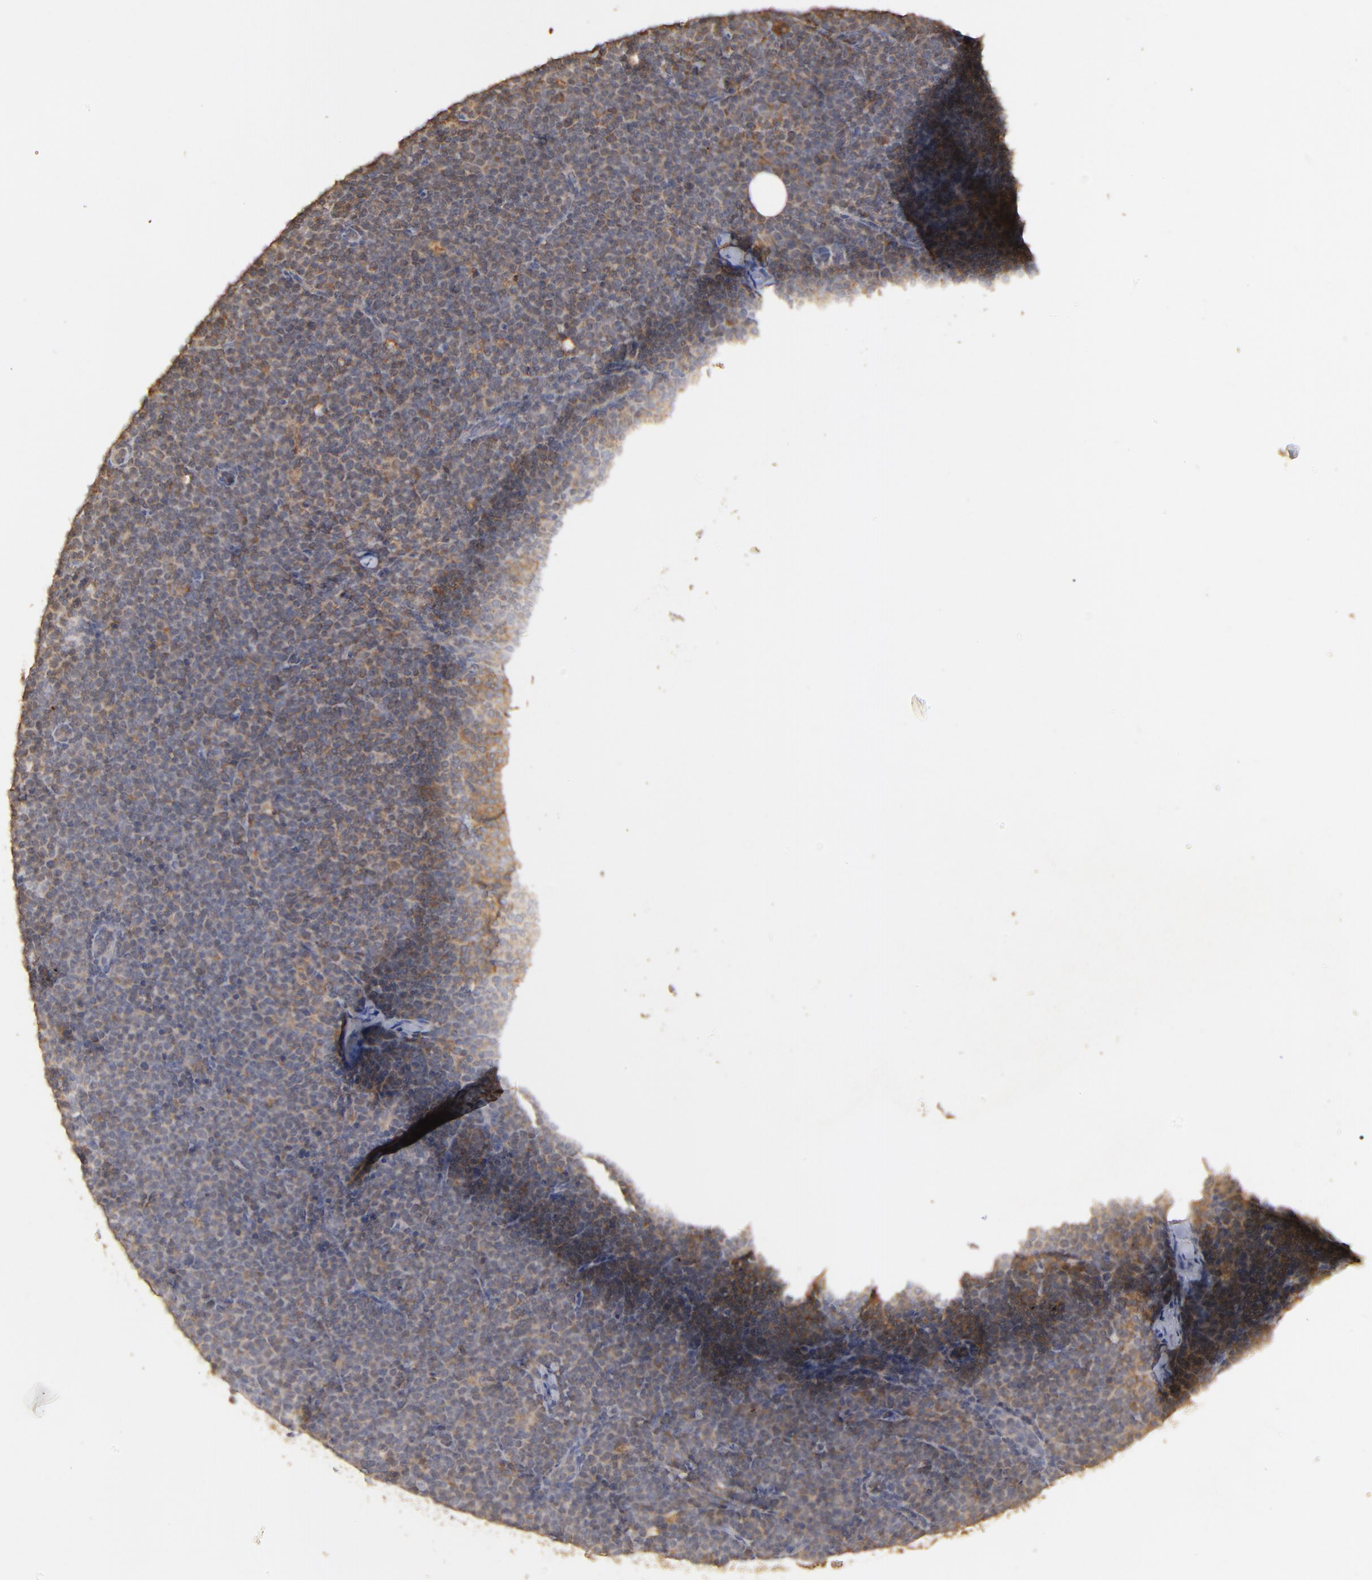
{"staining": {"intensity": "weak", "quantity": "25%-75%", "location": "cytoplasmic/membranous"}, "tissue": "lymphoma", "cell_type": "Tumor cells", "image_type": "cancer", "snomed": [{"axis": "morphology", "description": "Malignant lymphoma, non-Hodgkin's type, High grade"}, {"axis": "topography", "description": "Lymph node"}], "caption": "This photomicrograph shows IHC staining of human lymphoma, with low weak cytoplasmic/membranous staining in about 25%-75% of tumor cells.", "gene": "STON2", "patient": {"sex": "female", "age": 58}}